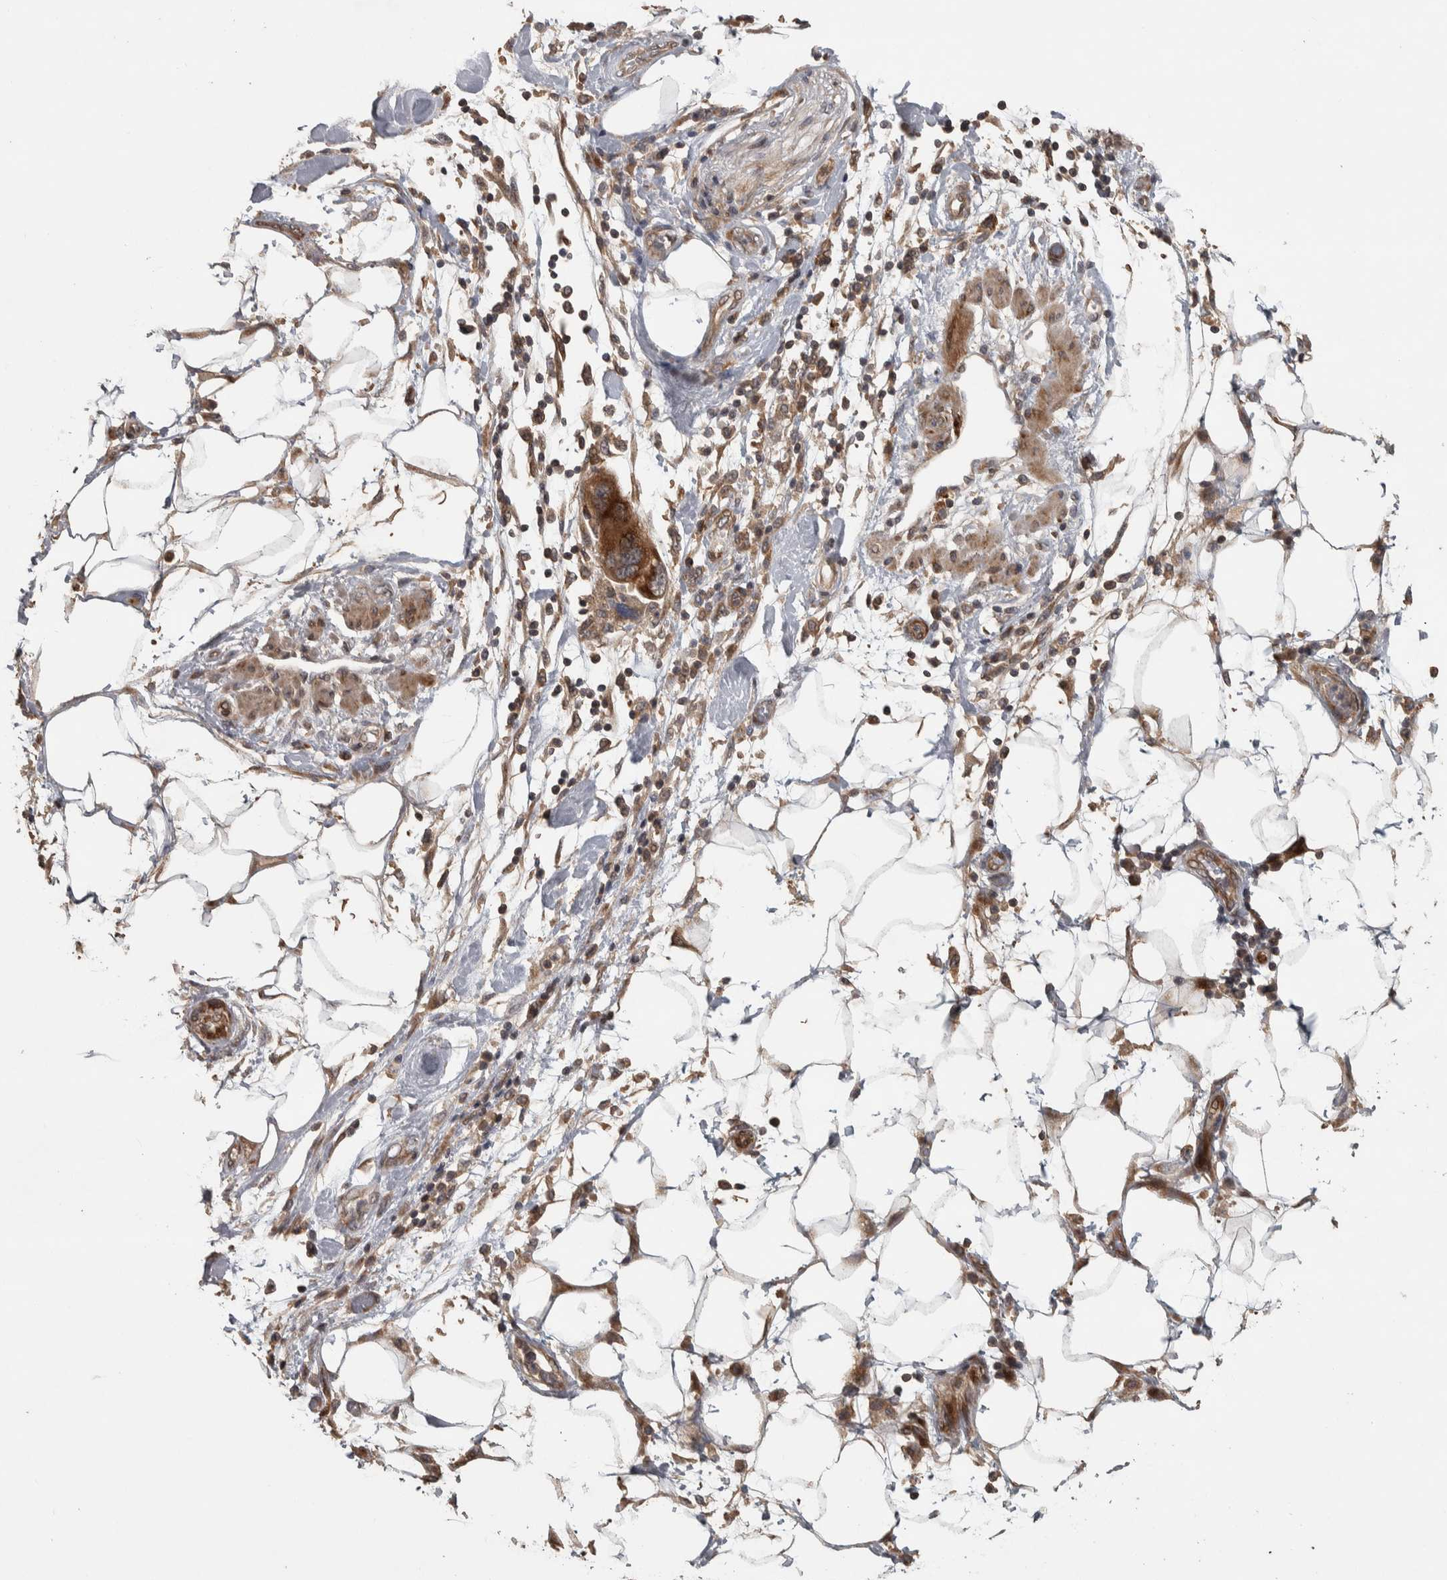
{"staining": {"intensity": "strong", "quantity": ">75%", "location": "cytoplasmic/membranous"}, "tissue": "pancreatic cancer", "cell_type": "Tumor cells", "image_type": "cancer", "snomed": [{"axis": "morphology", "description": "Normal tissue, NOS"}, {"axis": "morphology", "description": "Adenocarcinoma, NOS"}, {"axis": "topography", "description": "Pancreas"}], "caption": "Strong cytoplasmic/membranous positivity is seen in approximately >75% of tumor cells in adenocarcinoma (pancreatic).", "gene": "ERAL1", "patient": {"sex": "female", "age": 71}}